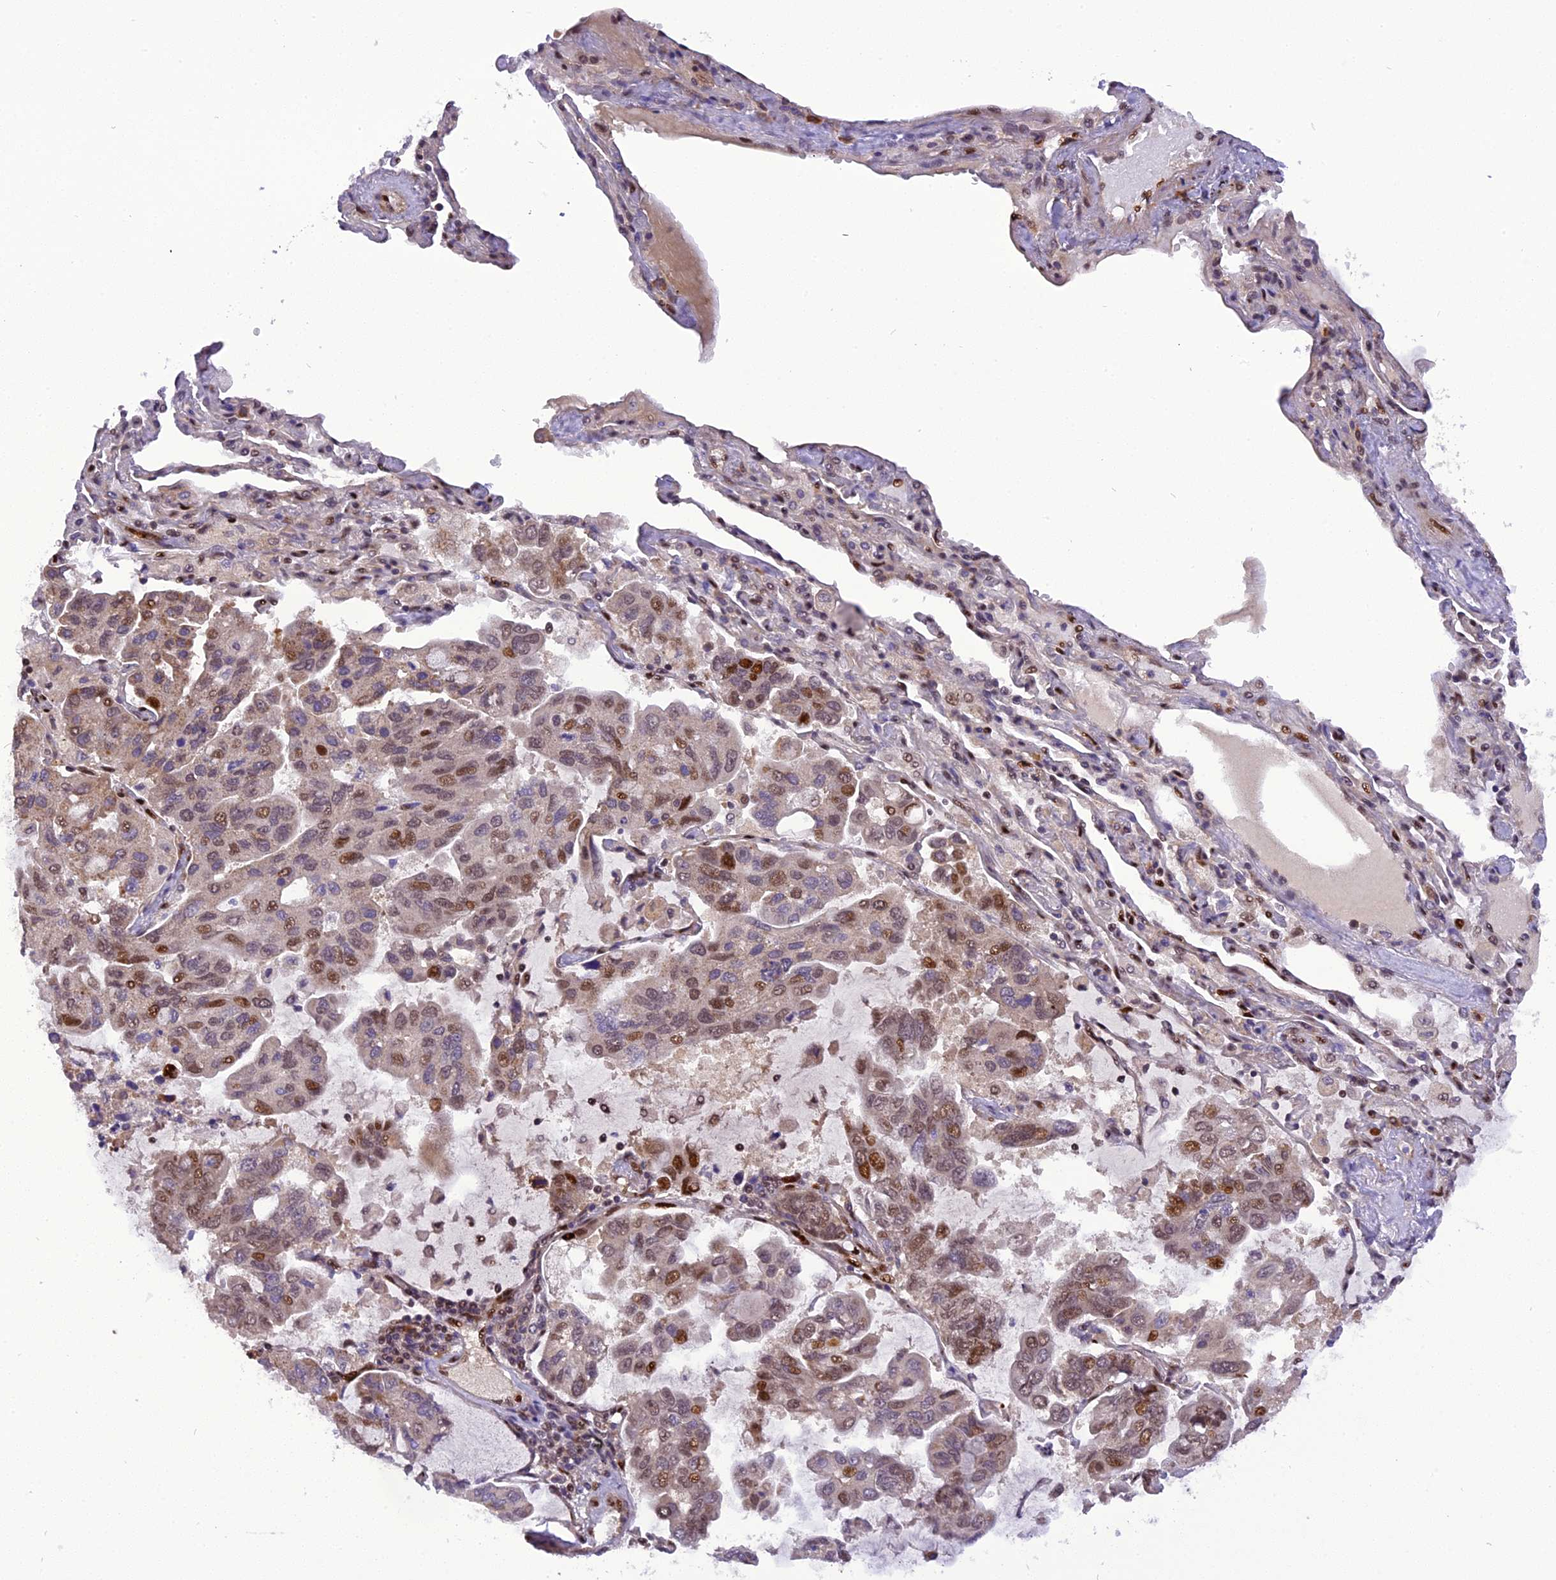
{"staining": {"intensity": "moderate", "quantity": "25%-75%", "location": "nuclear"}, "tissue": "lung cancer", "cell_type": "Tumor cells", "image_type": "cancer", "snomed": [{"axis": "morphology", "description": "Adenocarcinoma, NOS"}, {"axis": "topography", "description": "Lung"}], "caption": "This image displays IHC staining of lung cancer (adenocarcinoma), with medium moderate nuclear staining in about 25%-75% of tumor cells.", "gene": "MICALL1", "patient": {"sex": "male", "age": 64}}